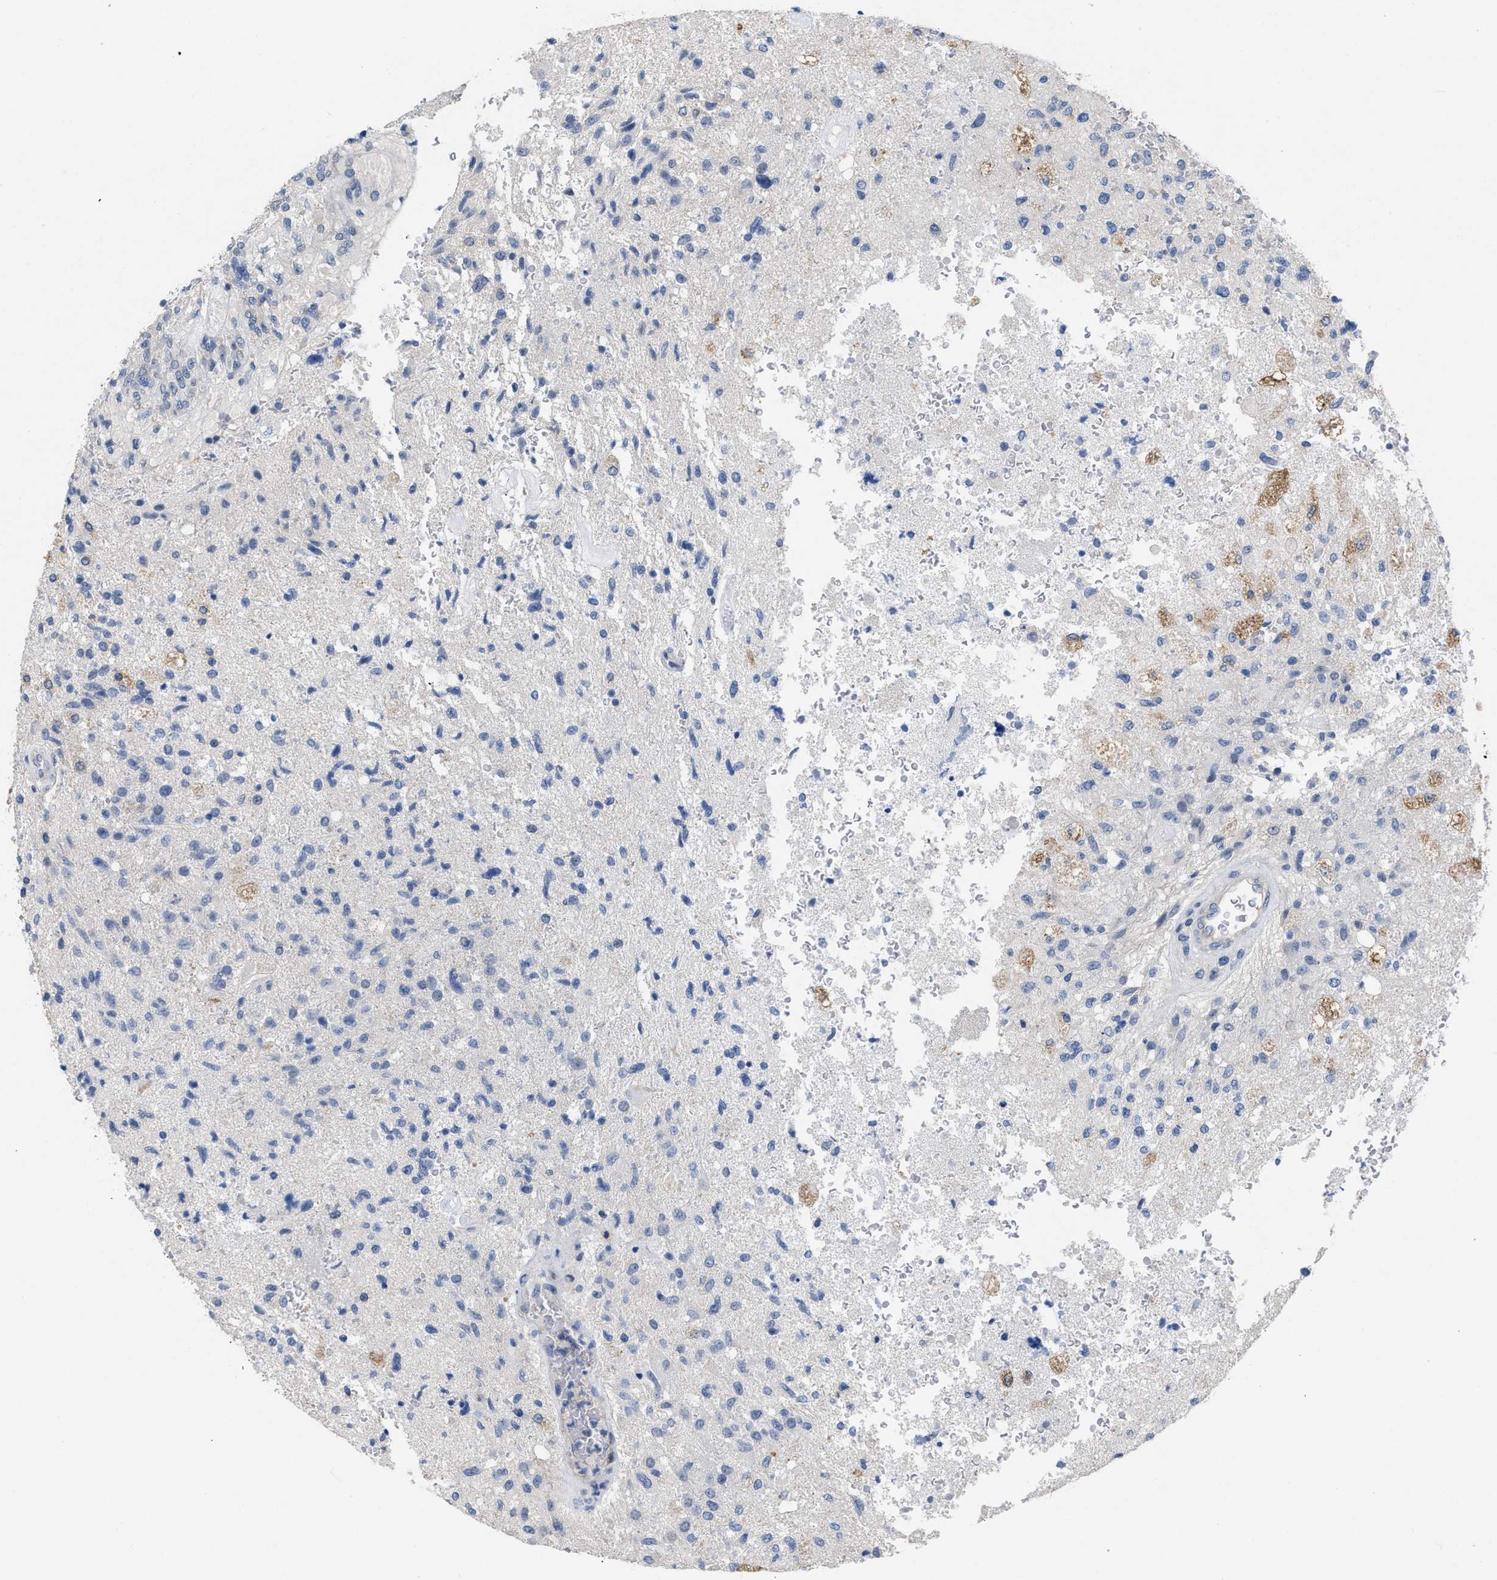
{"staining": {"intensity": "negative", "quantity": "none", "location": "none"}, "tissue": "glioma", "cell_type": "Tumor cells", "image_type": "cancer", "snomed": [{"axis": "morphology", "description": "Normal tissue, NOS"}, {"axis": "morphology", "description": "Glioma, malignant, High grade"}, {"axis": "topography", "description": "Cerebral cortex"}], "caption": "DAB immunohistochemical staining of glioma displays no significant staining in tumor cells.", "gene": "TMEM131", "patient": {"sex": "male", "age": 77}}